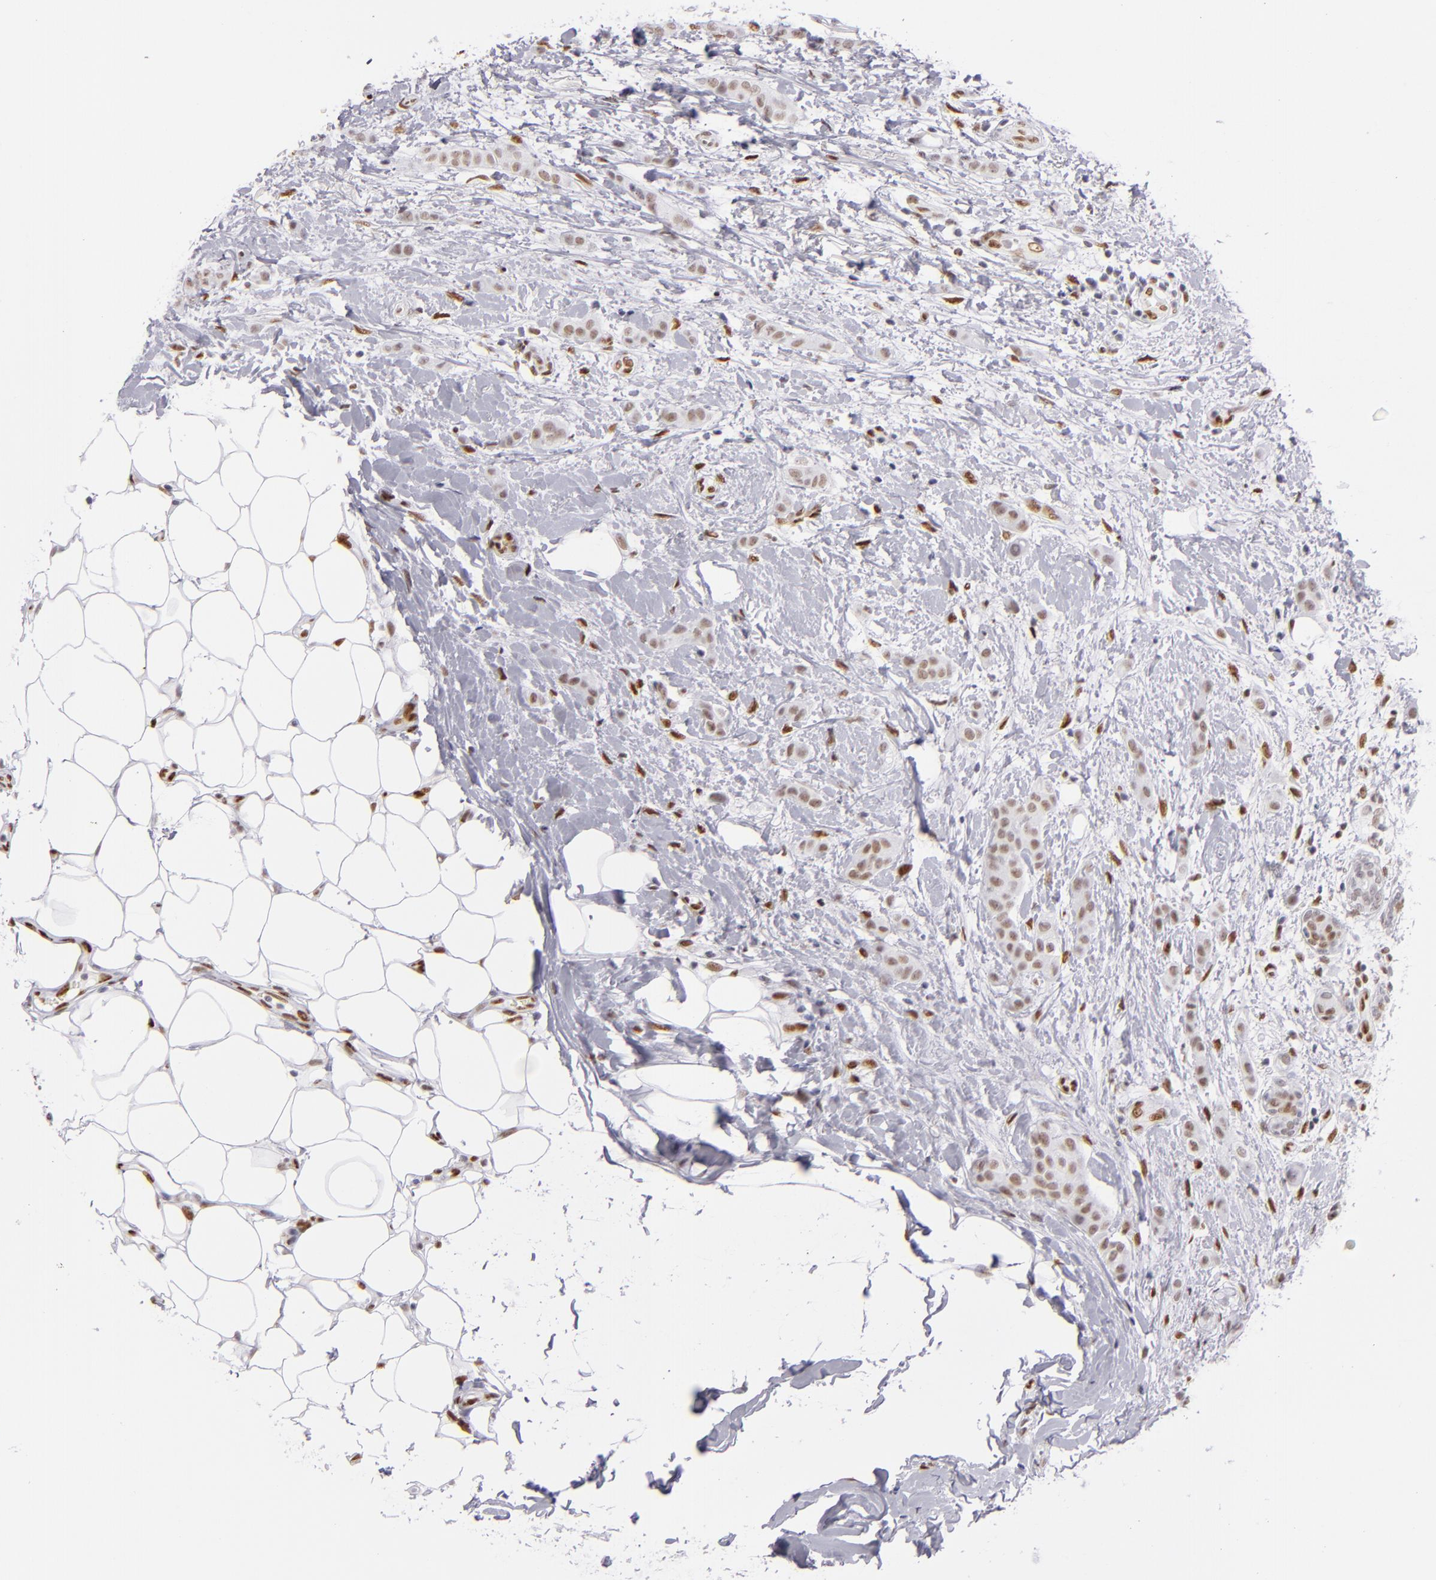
{"staining": {"intensity": "moderate", "quantity": ">75%", "location": "nuclear"}, "tissue": "breast cancer", "cell_type": "Tumor cells", "image_type": "cancer", "snomed": [{"axis": "morphology", "description": "Lobular carcinoma"}, {"axis": "topography", "description": "Breast"}], "caption": "Protein analysis of breast cancer (lobular carcinoma) tissue reveals moderate nuclear positivity in approximately >75% of tumor cells.", "gene": "TOP3A", "patient": {"sex": "female", "age": 55}}